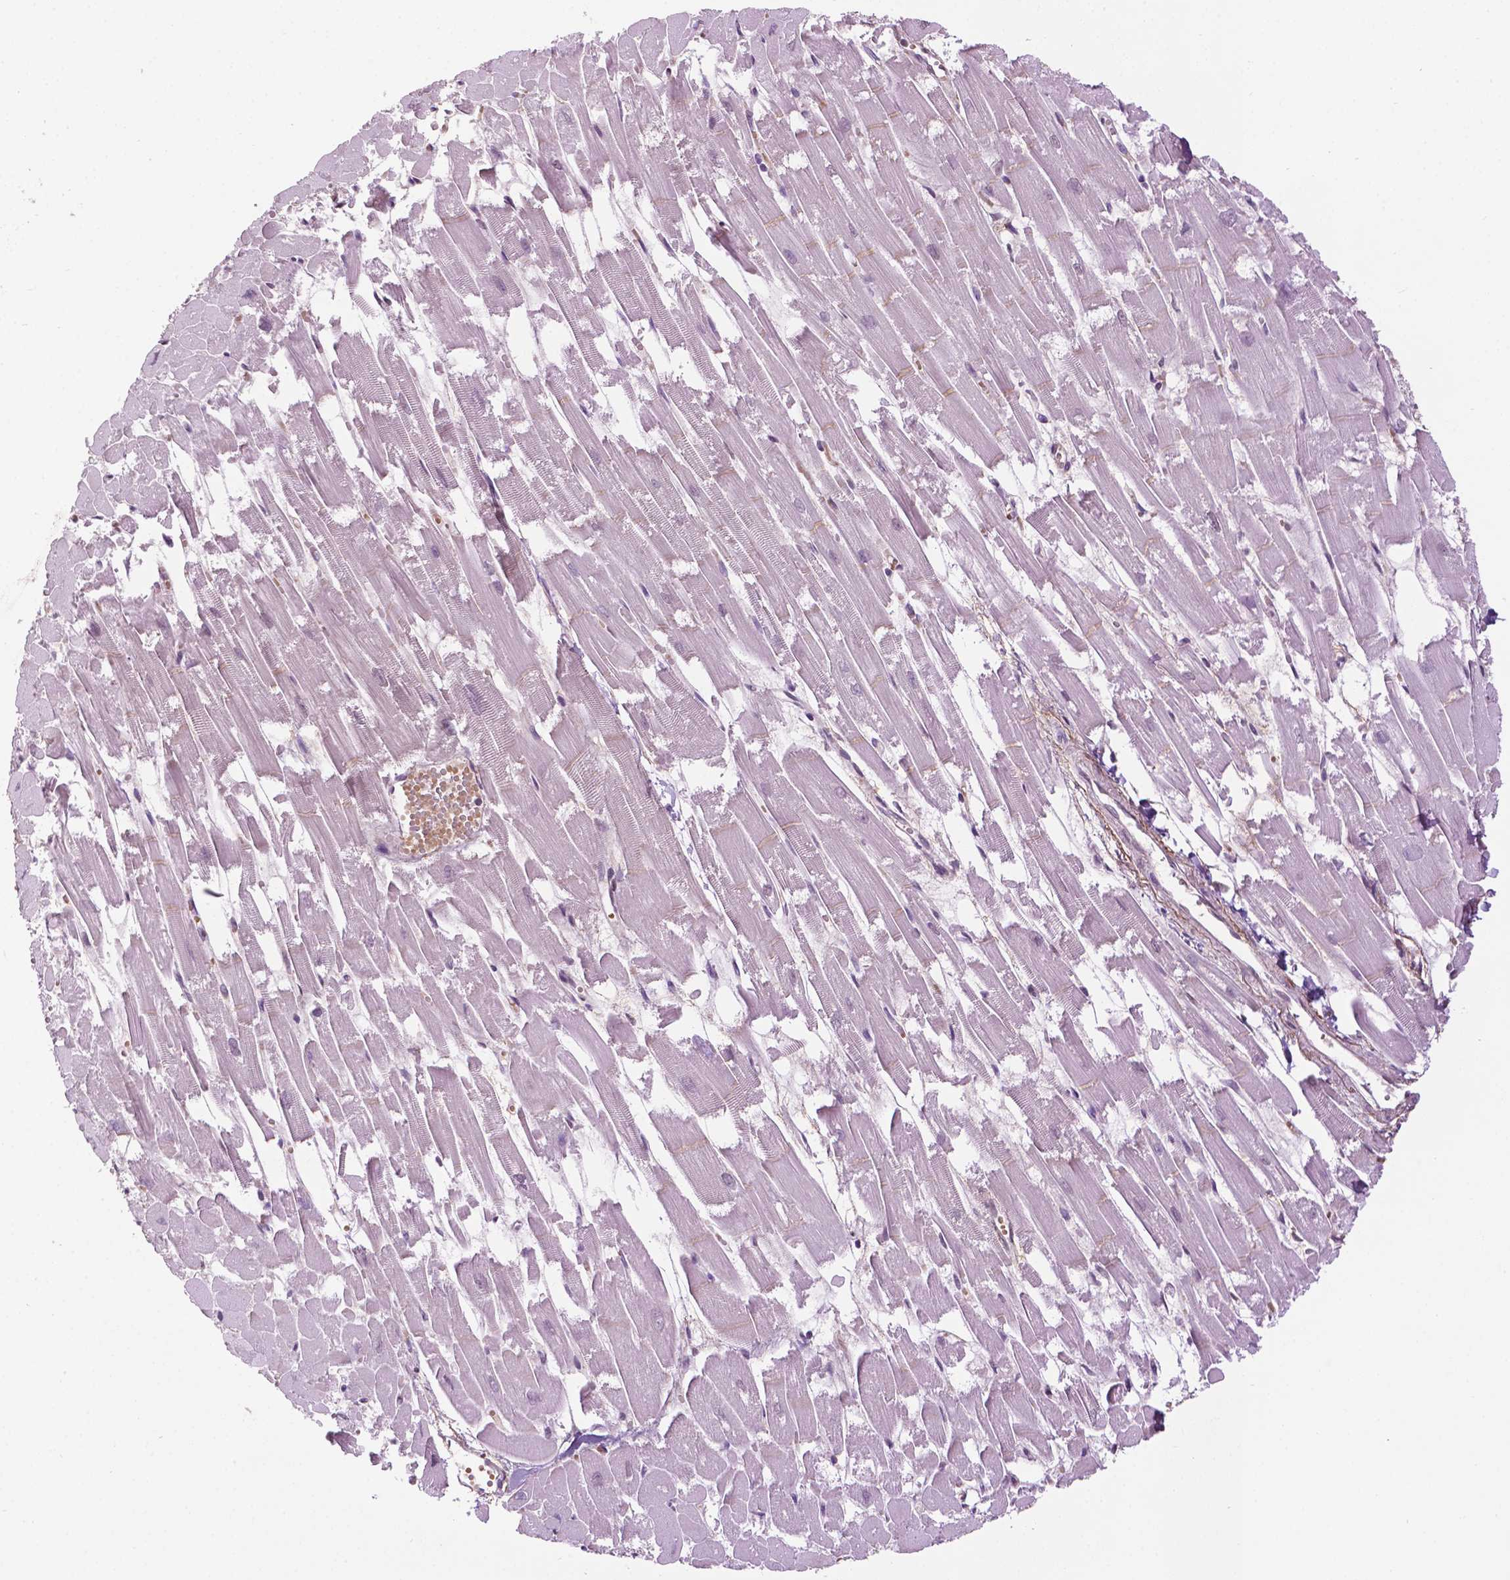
{"staining": {"intensity": "negative", "quantity": "none", "location": "none"}, "tissue": "heart muscle", "cell_type": "Cardiomyocytes", "image_type": "normal", "snomed": [{"axis": "morphology", "description": "Normal tissue, NOS"}, {"axis": "topography", "description": "Heart"}], "caption": "Cardiomyocytes are negative for brown protein staining in unremarkable heart muscle. Brightfield microscopy of immunohistochemistry stained with DAB (3,3'-diaminobenzidine) (brown) and hematoxylin (blue), captured at high magnification.", "gene": "UBQLN4", "patient": {"sex": "female", "age": 52}}